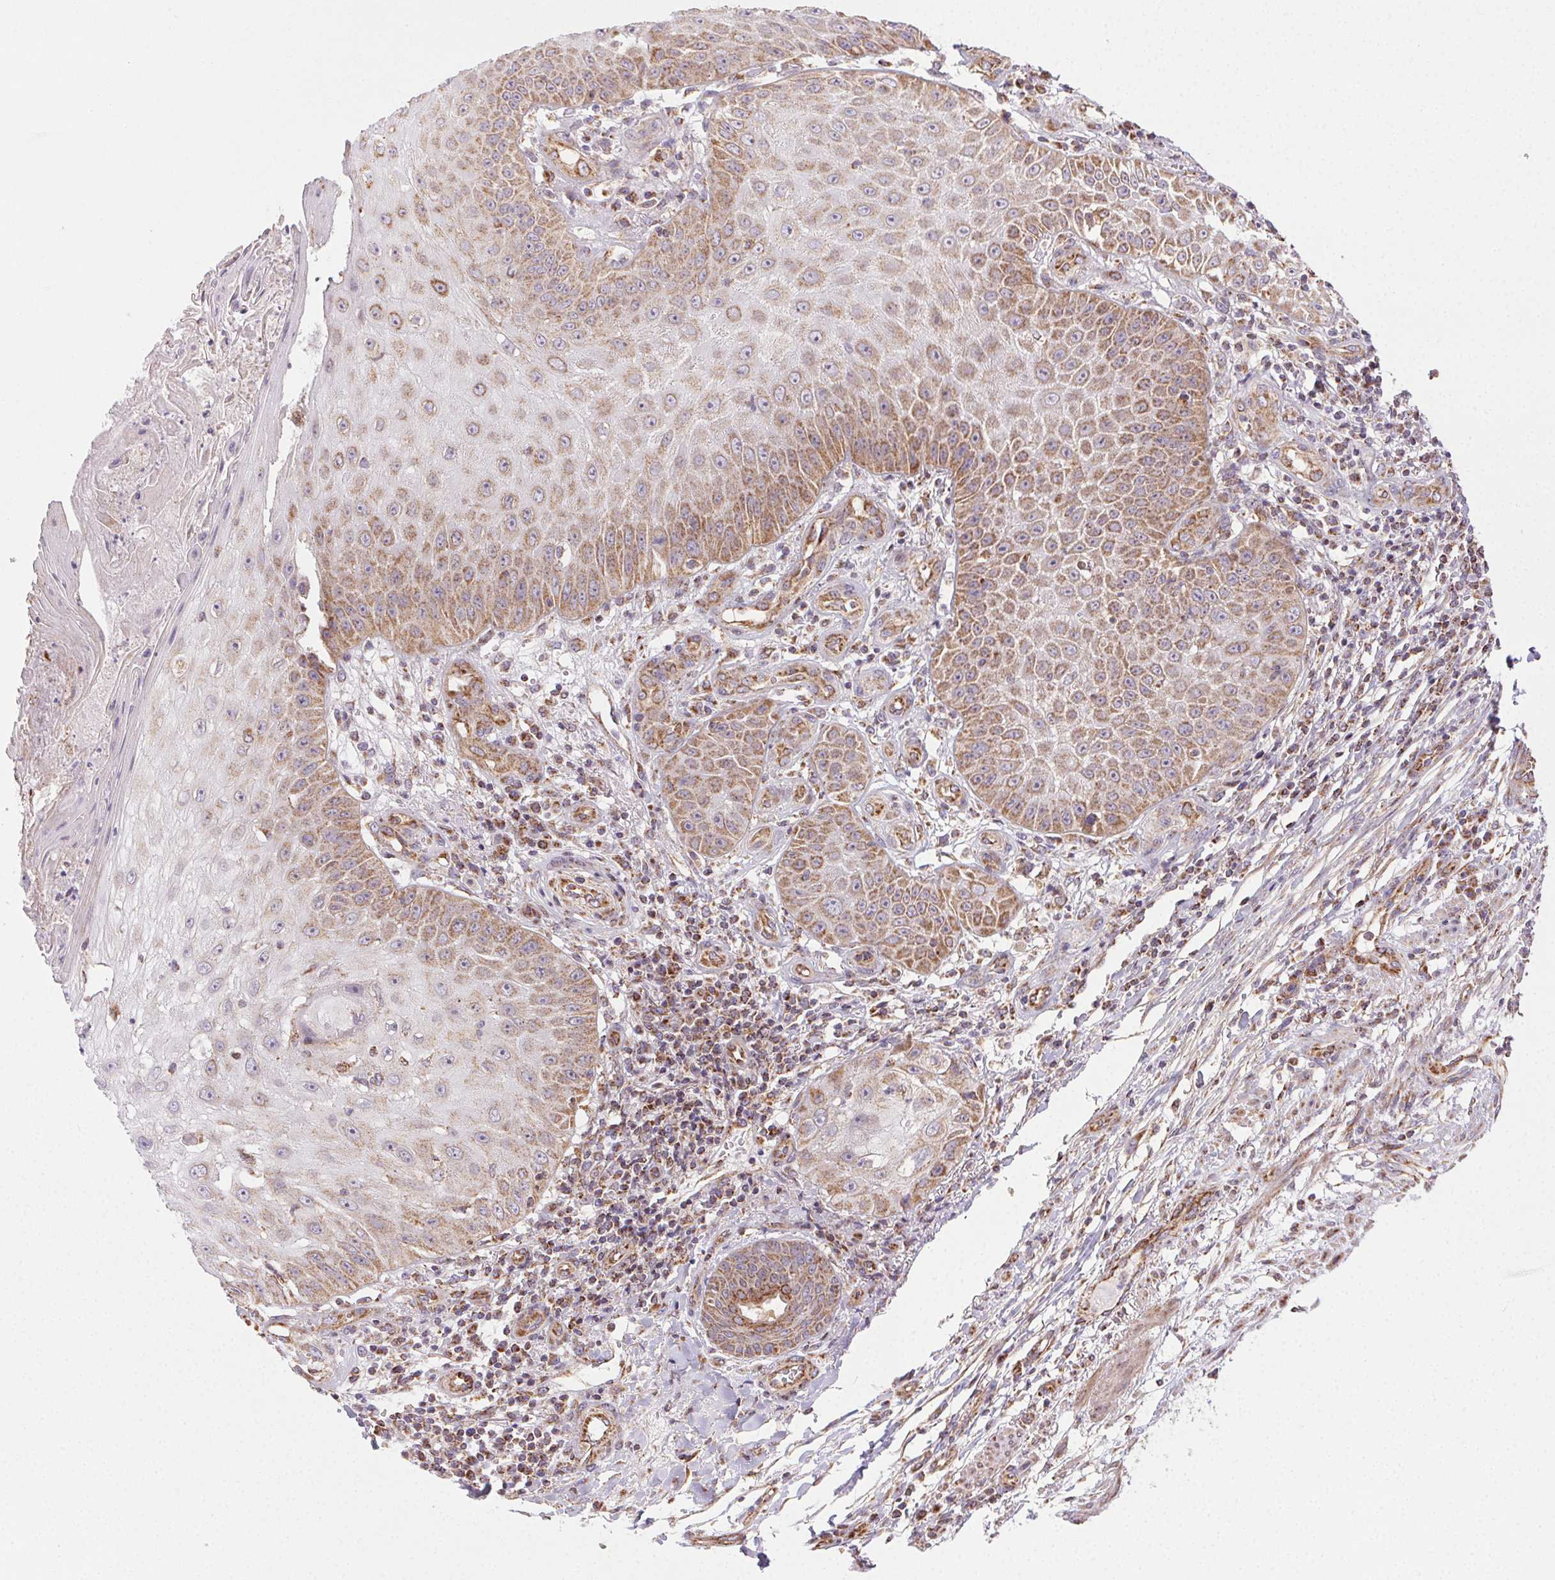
{"staining": {"intensity": "moderate", "quantity": ">75%", "location": "cytoplasmic/membranous"}, "tissue": "skin cancer", "cell_type": "Tumor cells", "image_type": "cancer", "snomed": [{"axis": "morphology", "description": "Squamous cell carcinoma, NOS"}, {"axis": "topography", "description": "Skin"}], "caption": "Human skin squamous cell carcinoma stained with a protein marker exhibits moderate staining in tumor cells.", "gene": "CLPB", "patient": {"sex": "male", "age": 70}}